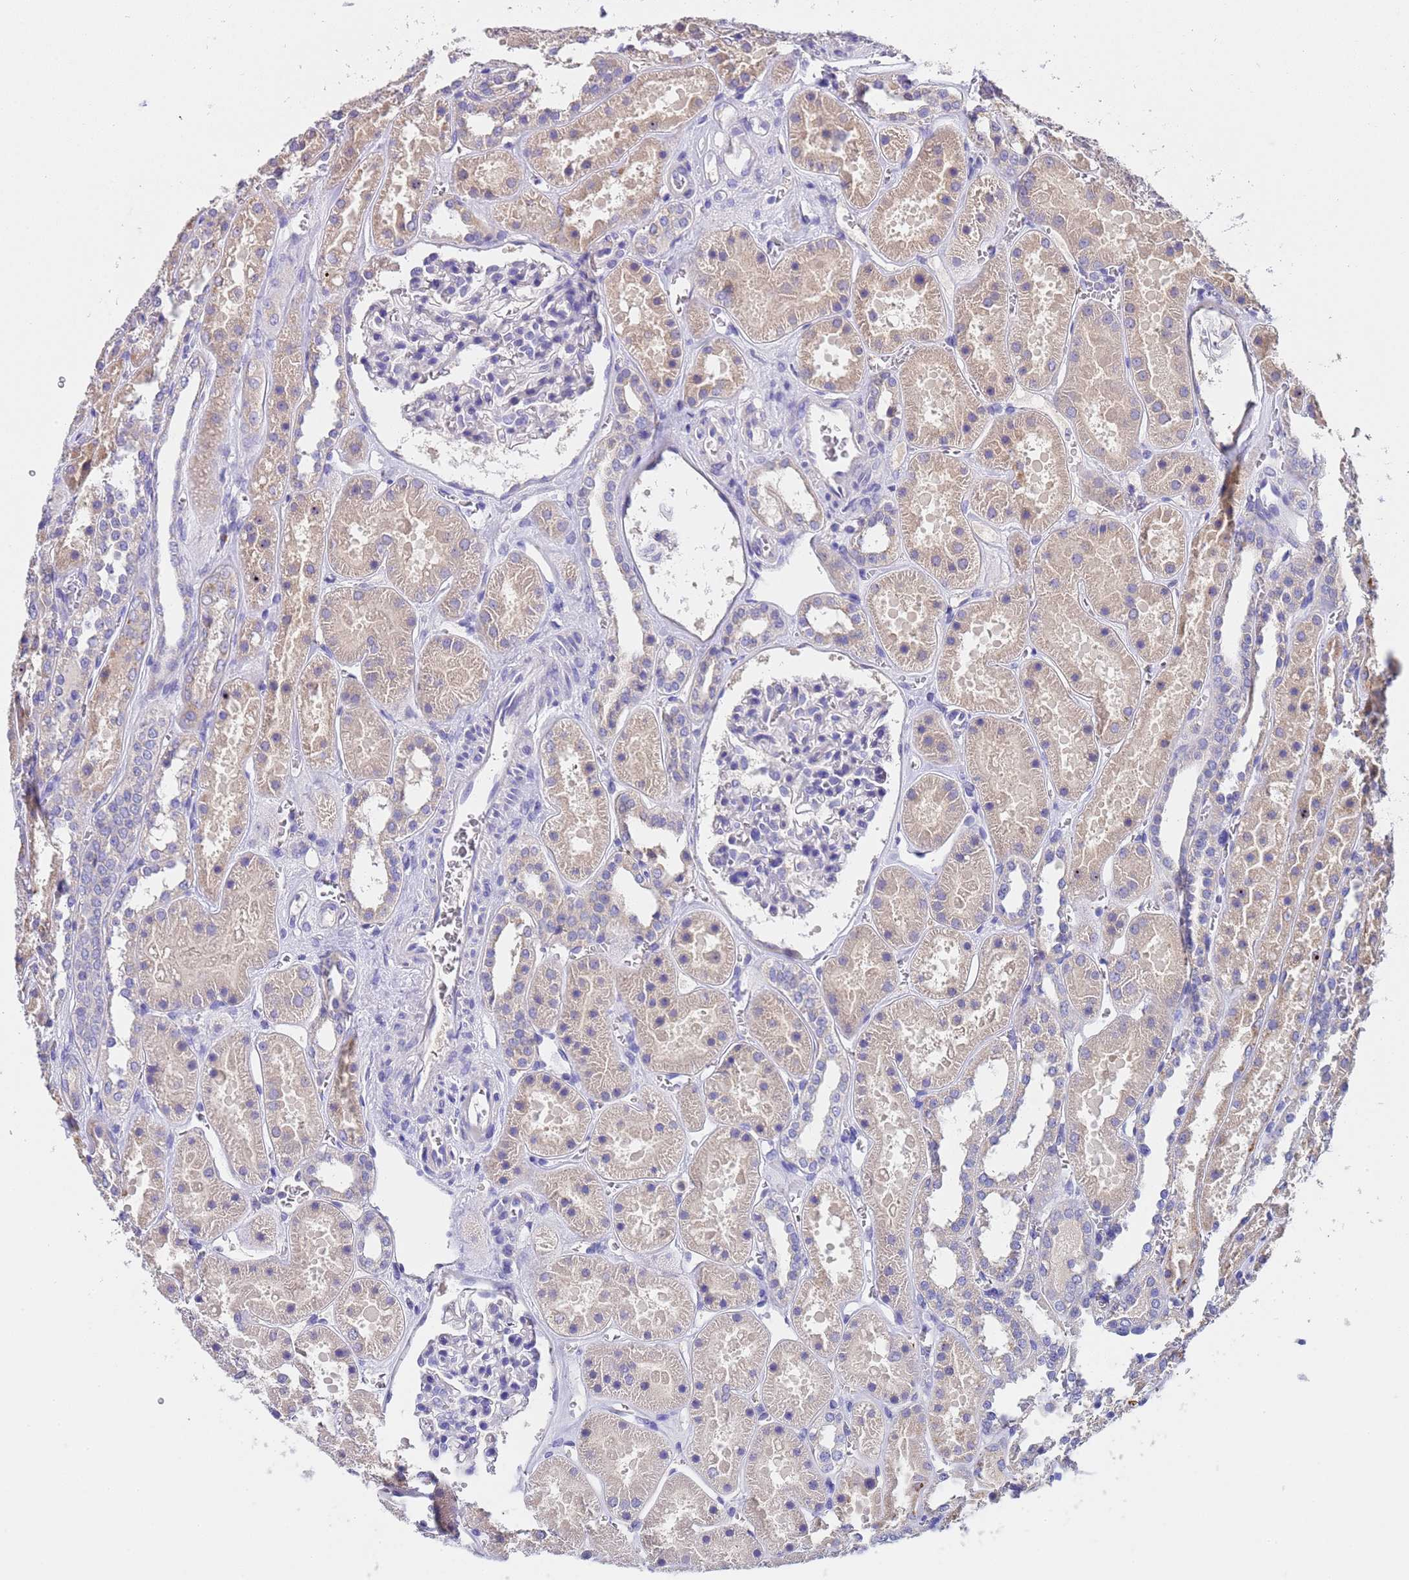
{"staining": {"intensity": "negative", "quantity": "none", "location": "none"}, "tissue": "kidney", "cell_type": "Cells in glomeruli", "image_type": "normal", "snomed": [{"axis": "morphology", "description": "Normal tissue, NOS"}, {"axis": "topography", "description": "Kidney"}], "caption": "Human kidney stained for a protein using immunohistochemistry reveals no positivity in cells in glomeruli.", "gene": "SLC24A3", "patient": {"sex": "female", "age": 41}}